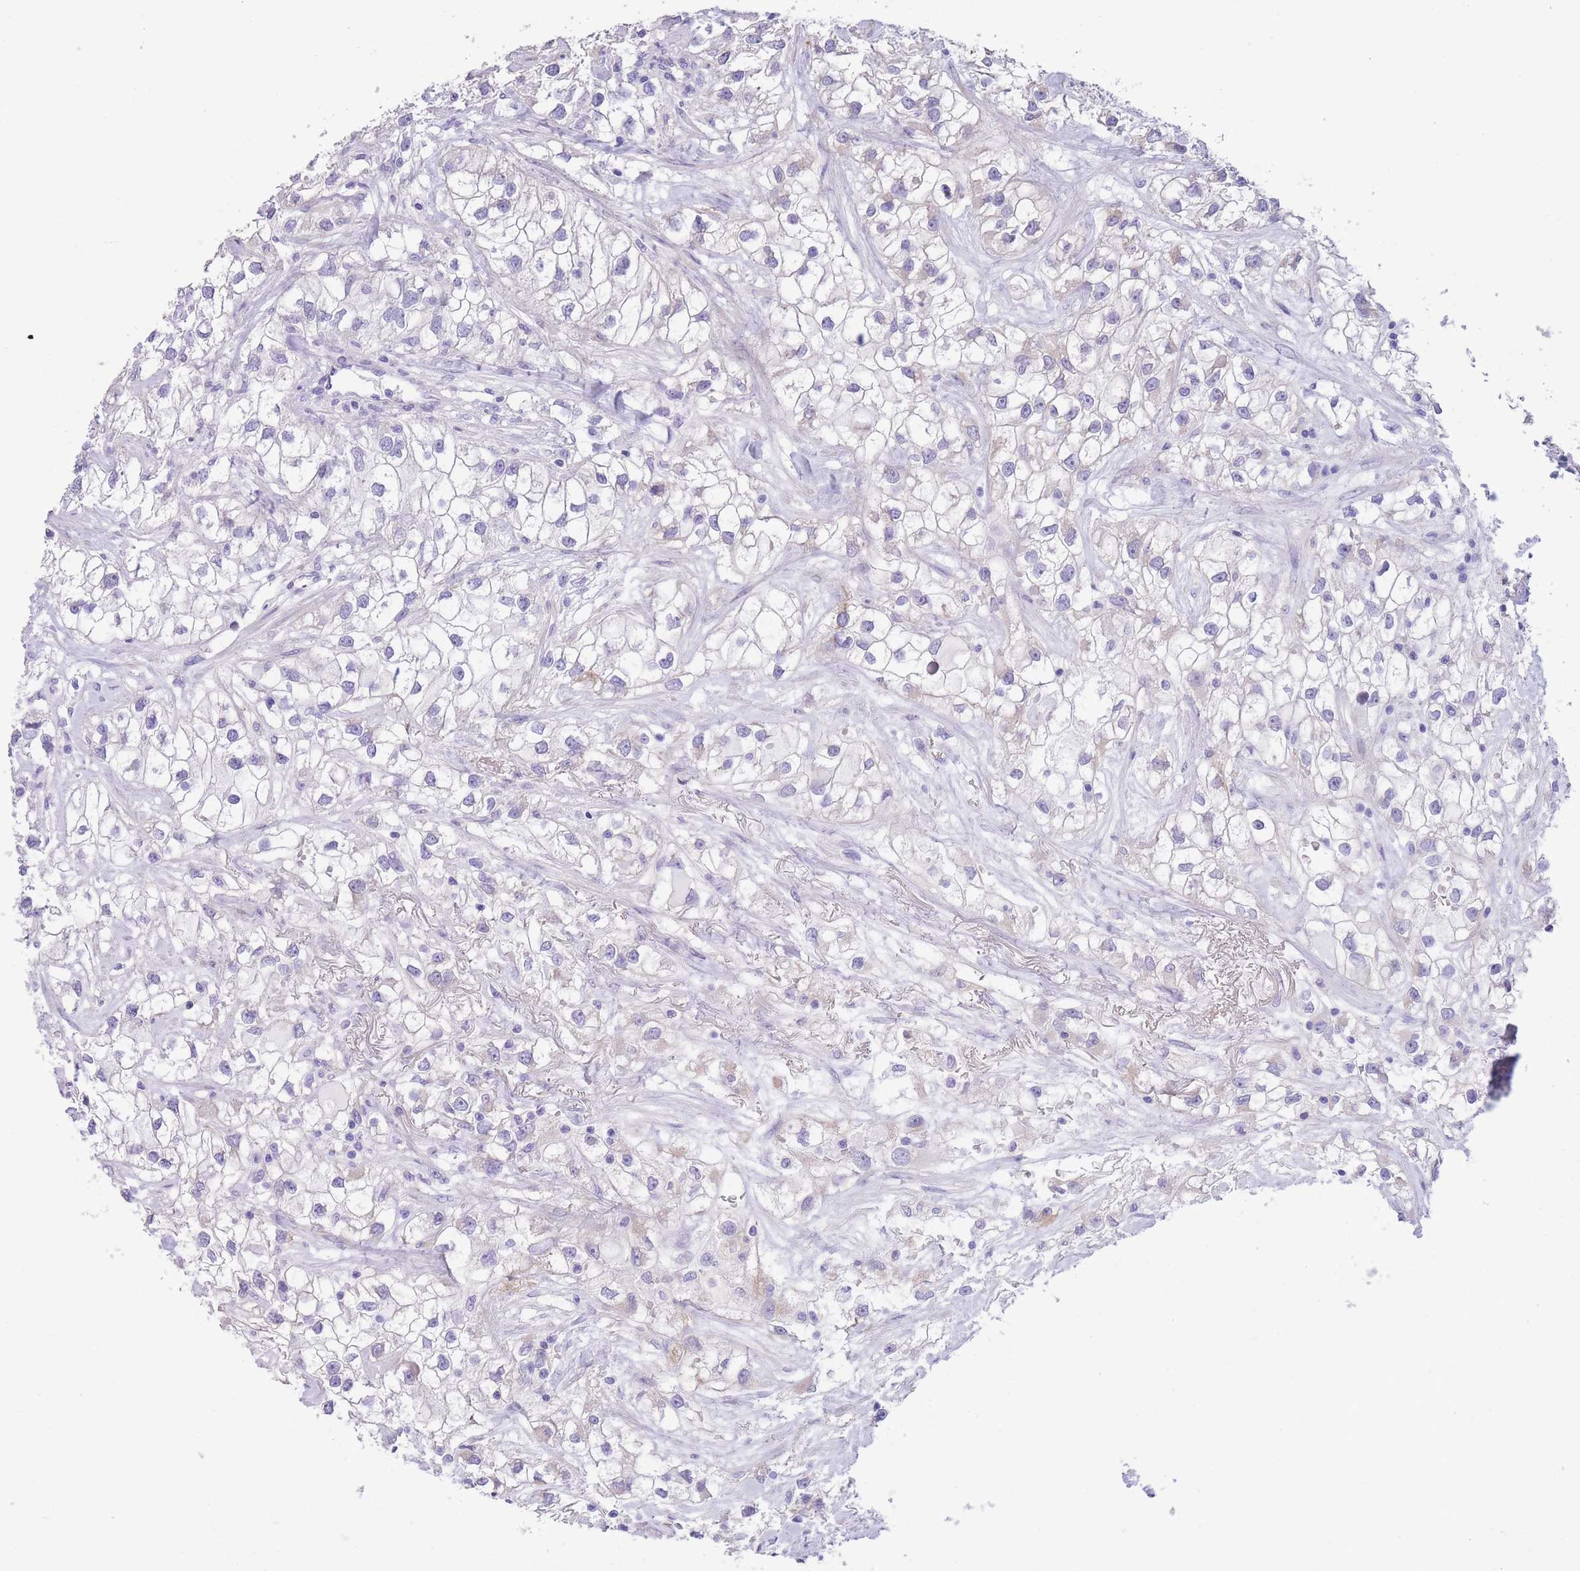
{"staining": {"intensity": "negative", "quantity": "none", "location": "none"}, "tissue": "renal cancer", "cell_type": "Tumor cells", "image_type": "cancer", "snomed": [{"axis": "morphology", "description": "Adenocarcinoma, NOS"}, {"axis": "topography", "description": "Kidney"}], "caption": "IHC image of neoplastic tissue: renal adenocarcinoma stained with DAB (3,3'-diaminobenzidine) reveals no significant protein expression in tumor cells.", "gene": "RAI2", "patient": {"sex": "male", "age": 59}}